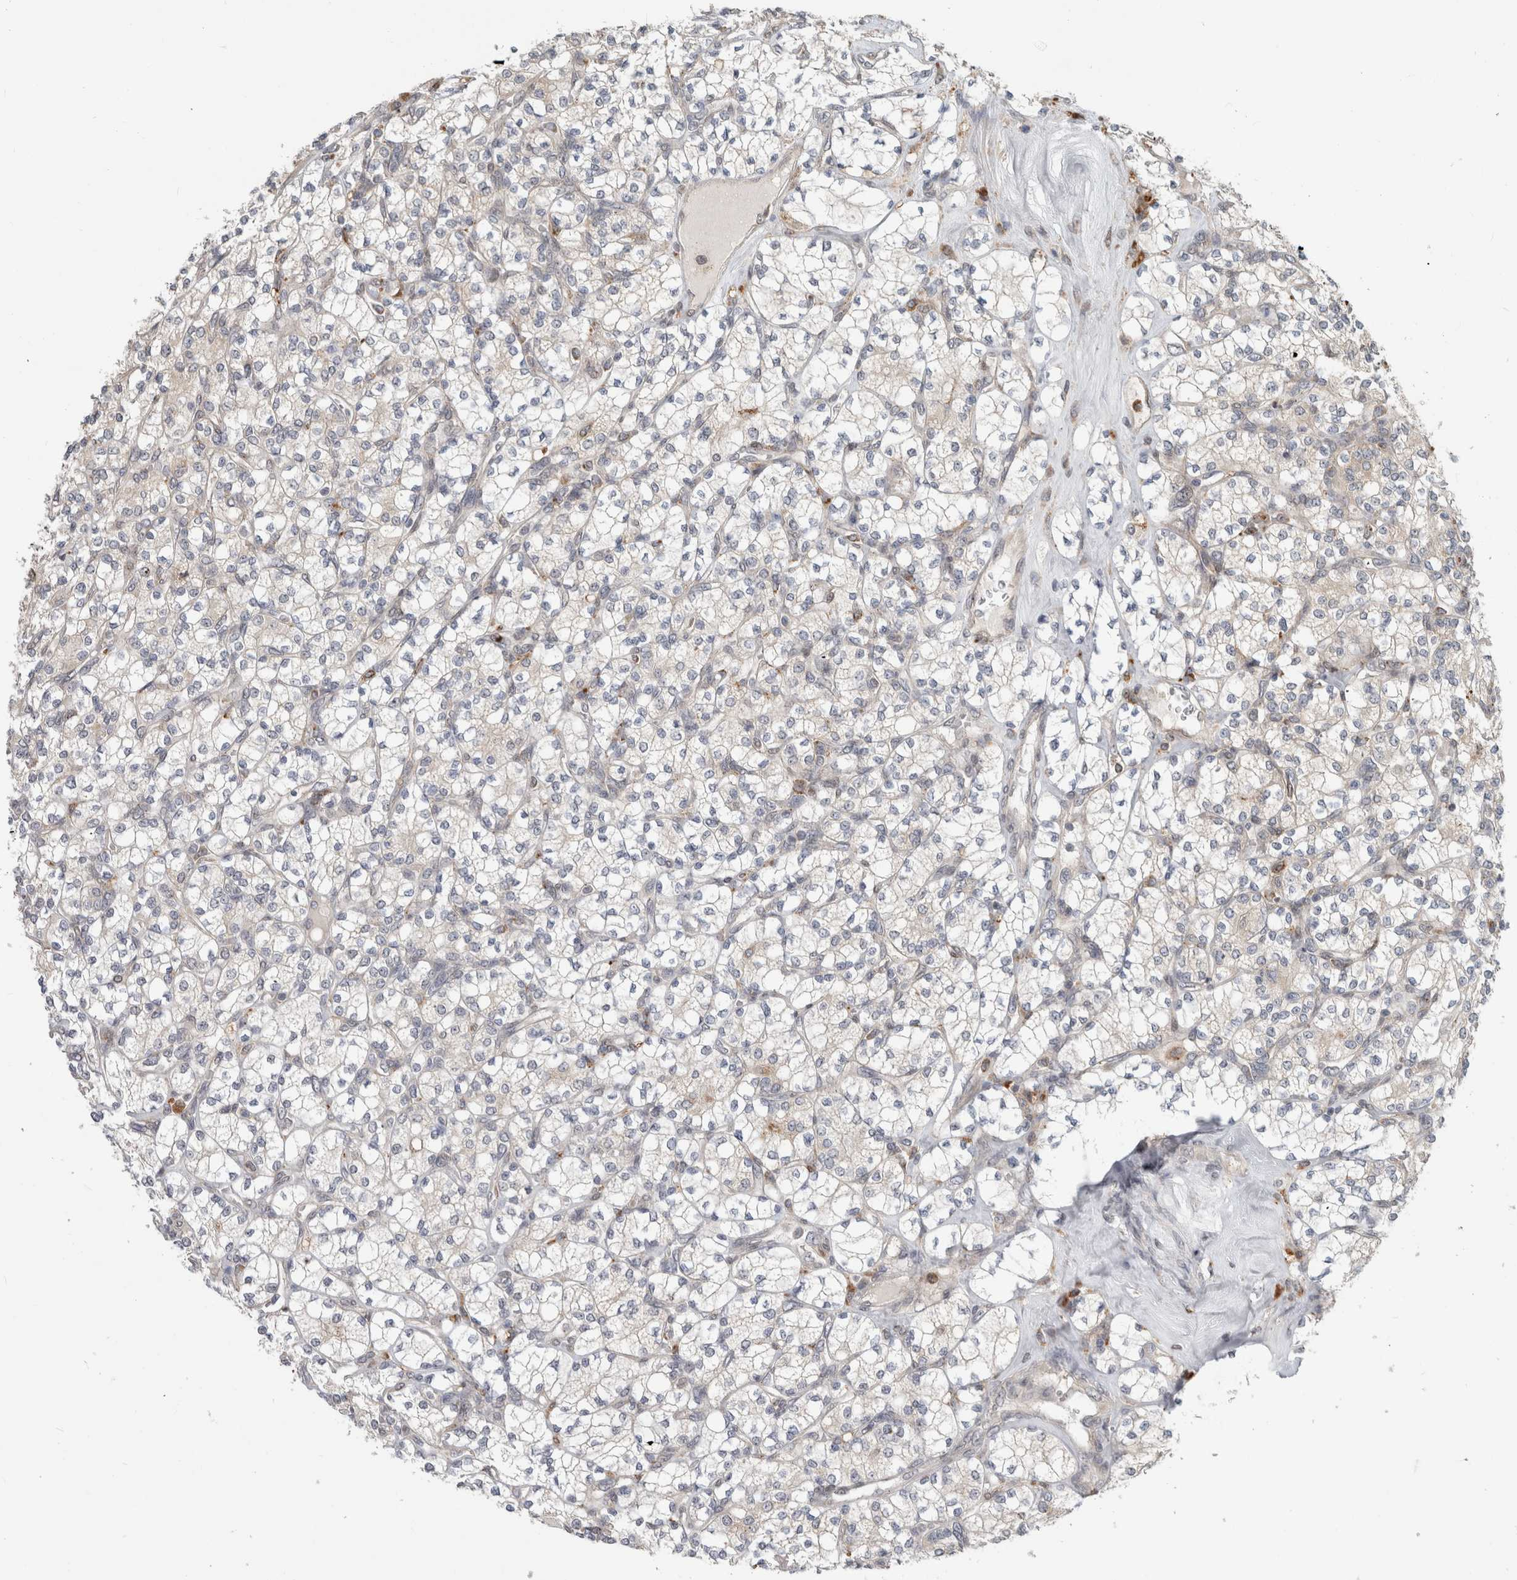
{"staining": {"intensity": "negative", "quantity": "none", "location": "none"}, "tissue": "renal cancer", "cell_type": "Tumor cells", "image_type": "cancer", "snomed": [{"axis": "morphology", "description": "Adenocarcinoma, NOS"}, {"axis": "topography", "description": "Kidney"}], "caption": "A micrograph of human renal adenocarcinoma is negative for staining in tumor cells.", "gene": "NAB2", "patient": {"sex": "male", "age": 77}}